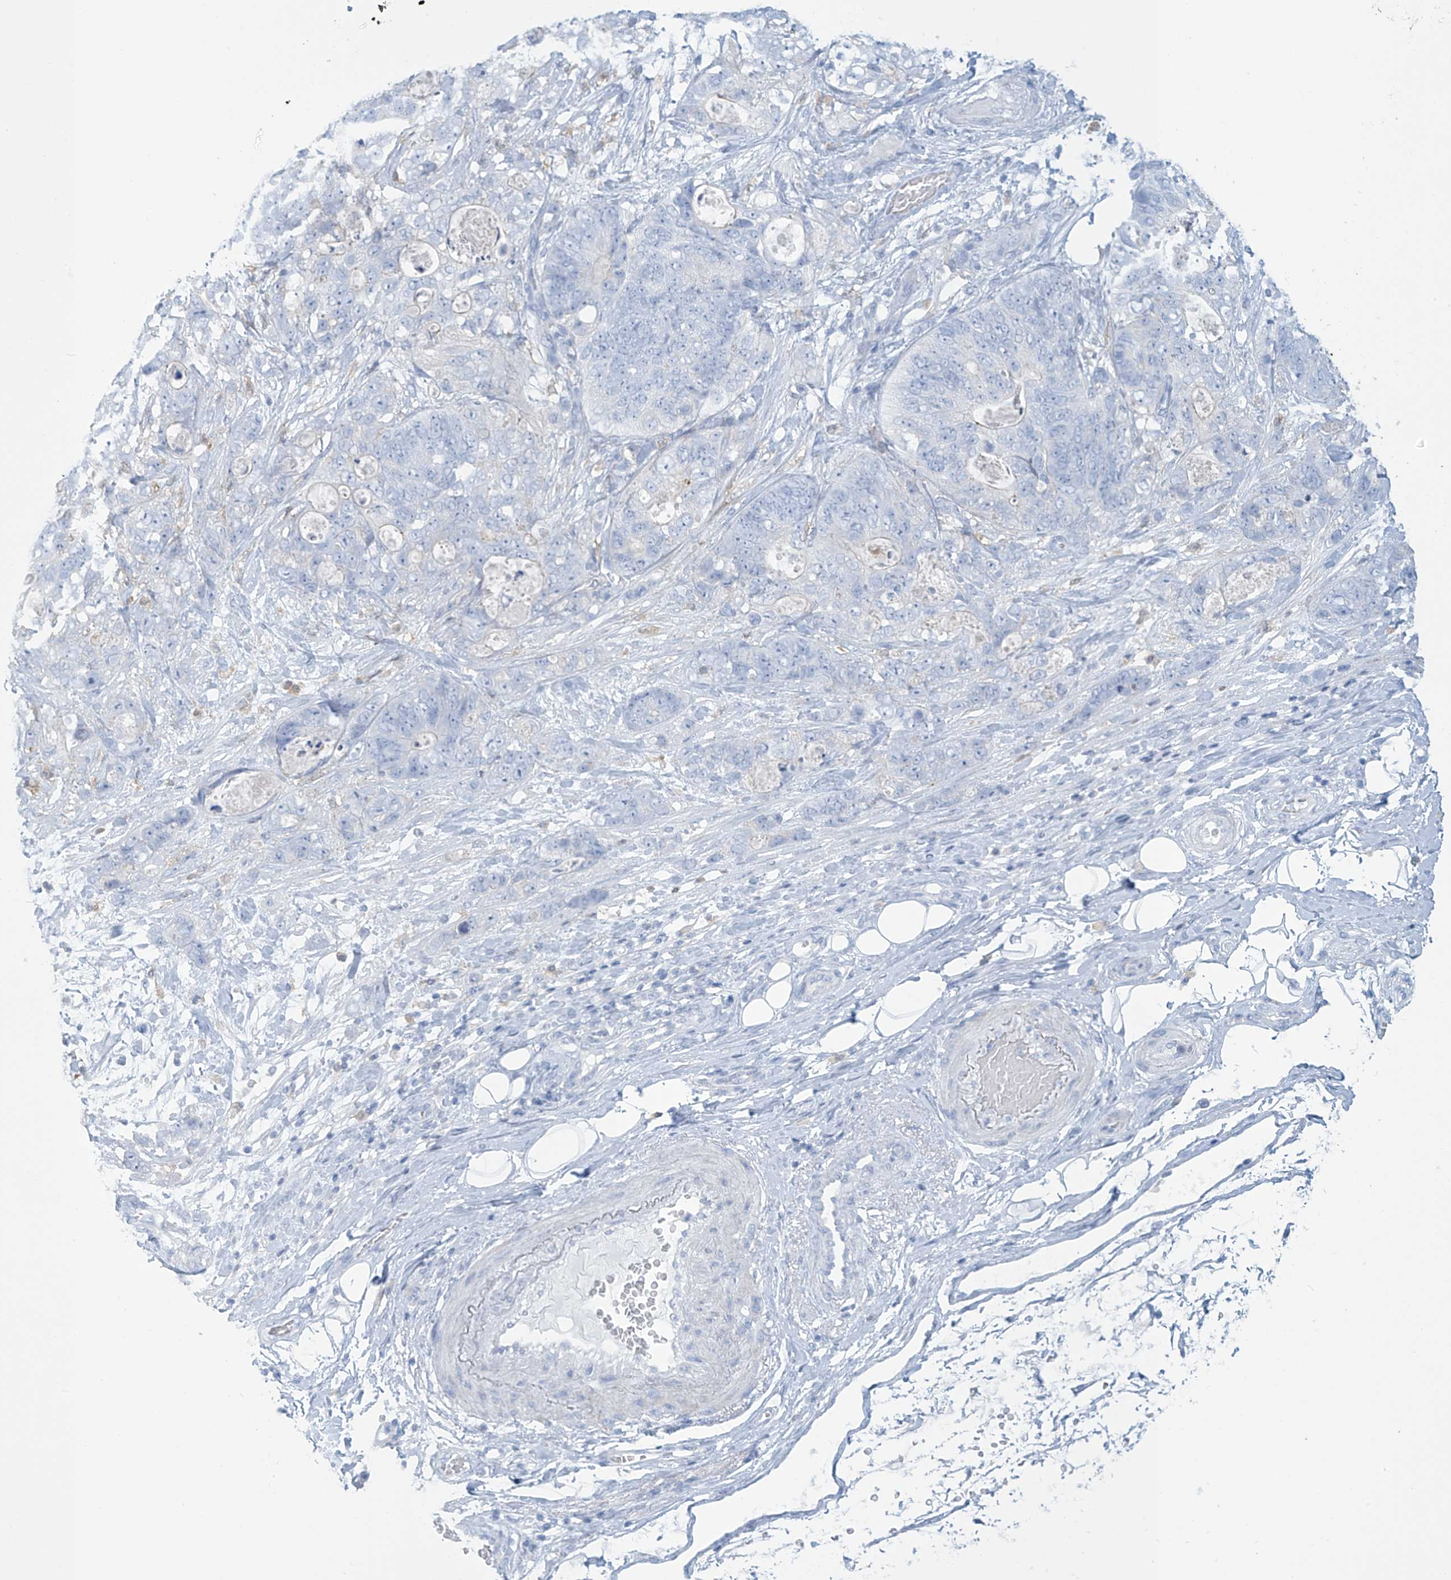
{"staining": {"intensity": "negative", "quantity": "none", "location": "none"}, "tissue": "stomach cancer", "cell_type": "Tumor cells", "image_type": "cancer", "snomed": [{"axis": "morphology", "description": "Normal tissue, NOS"}, {"axis": "morphology", "description": "Adenocarcinoma, NOS"}, {"axis": "topography", "description": "Stomach"}], "caption": "There is no significant positivity in tumor cells of stomach cancer.", "gene": "TRMT2B", "patient": {"sex": "female", "age": 89}}